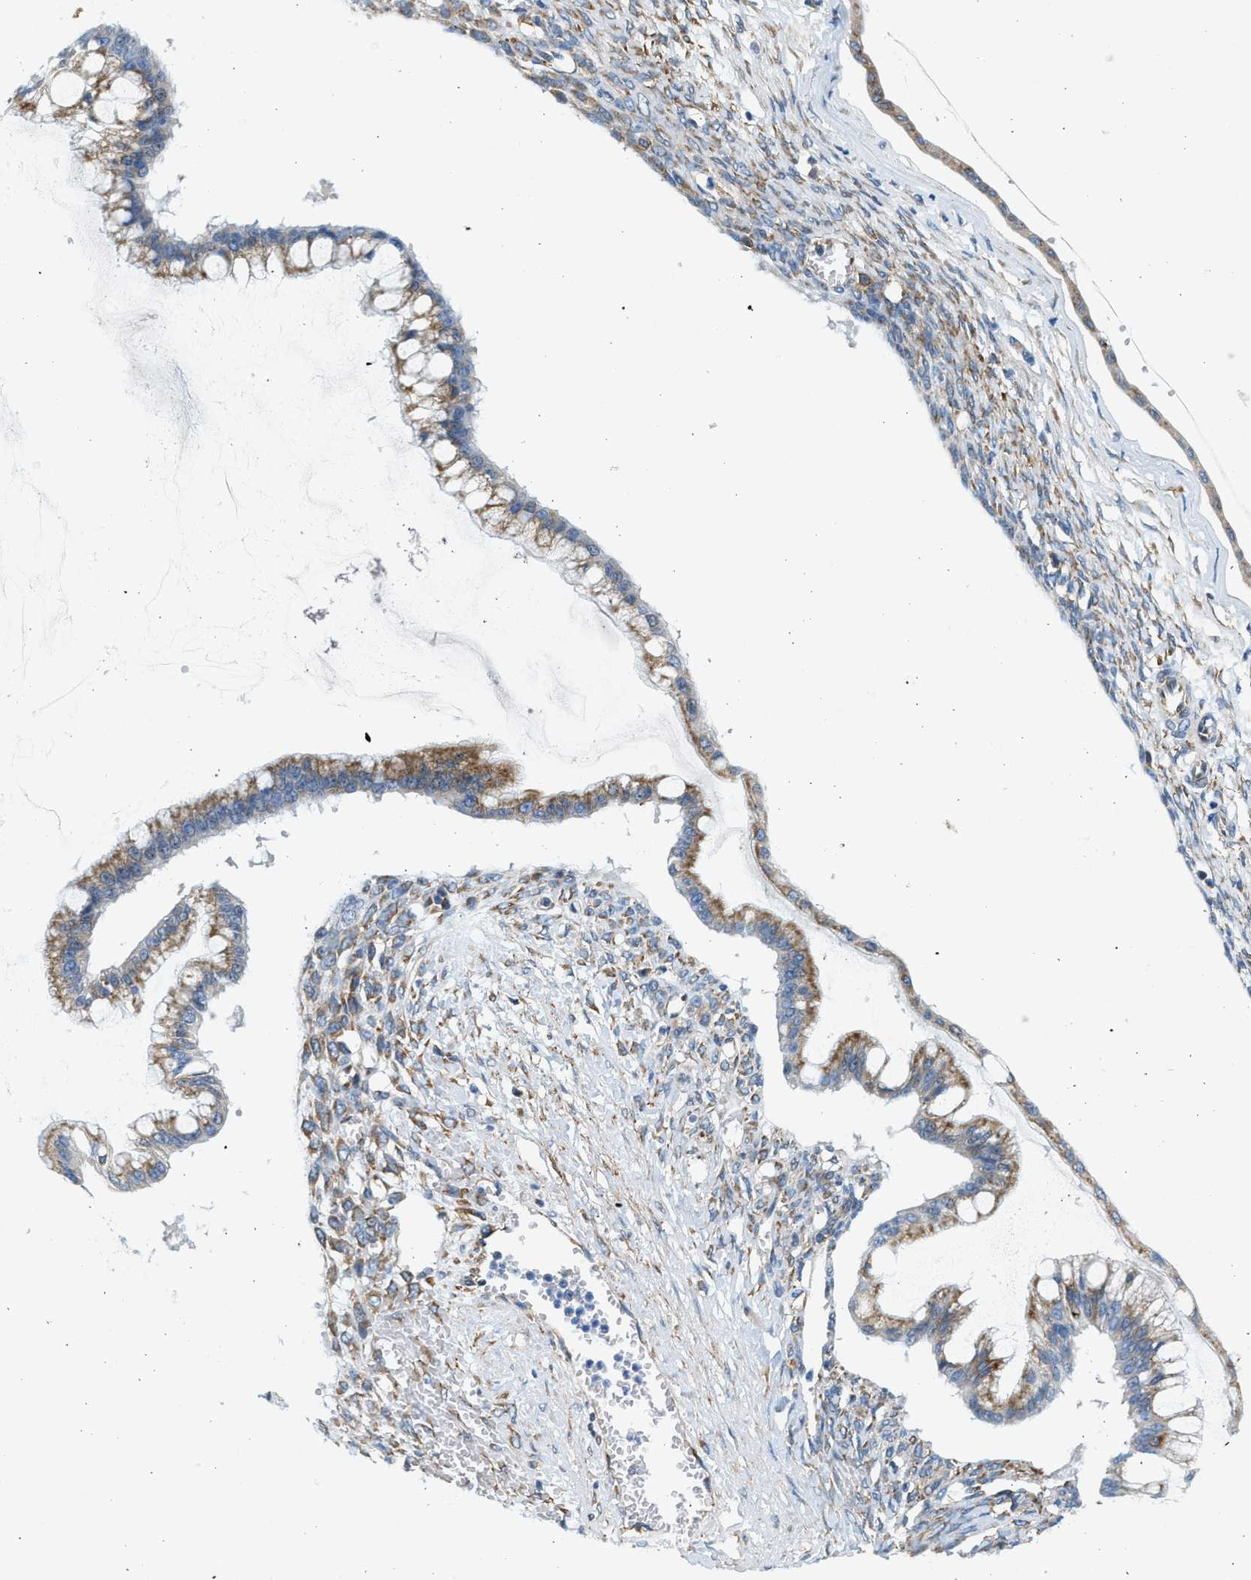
{"staining": {"intensity": "moderate", "quantity": ">75%", "location": "cytoplasmic/membranous"}, "tissue": "ovarian cancer", "cell_type": "Tumor cells", "image_type": "cancer", "snomed": [{"axis": "morphology", "description": "Cystadenocarcinoma, mucinous, NOS"}, {"axis": "topography", "description": "Ovary"}], "caption": "About >75% of tumor cells in ovarian cancer (mucinous cystadenocarcinoma) exhibit moderate cytoplasmic/membranous protein expression as visualized by brown immunohistochemical staining.", "gene": "CNTN6", "patient": {"sex": "female", "age": 73}}